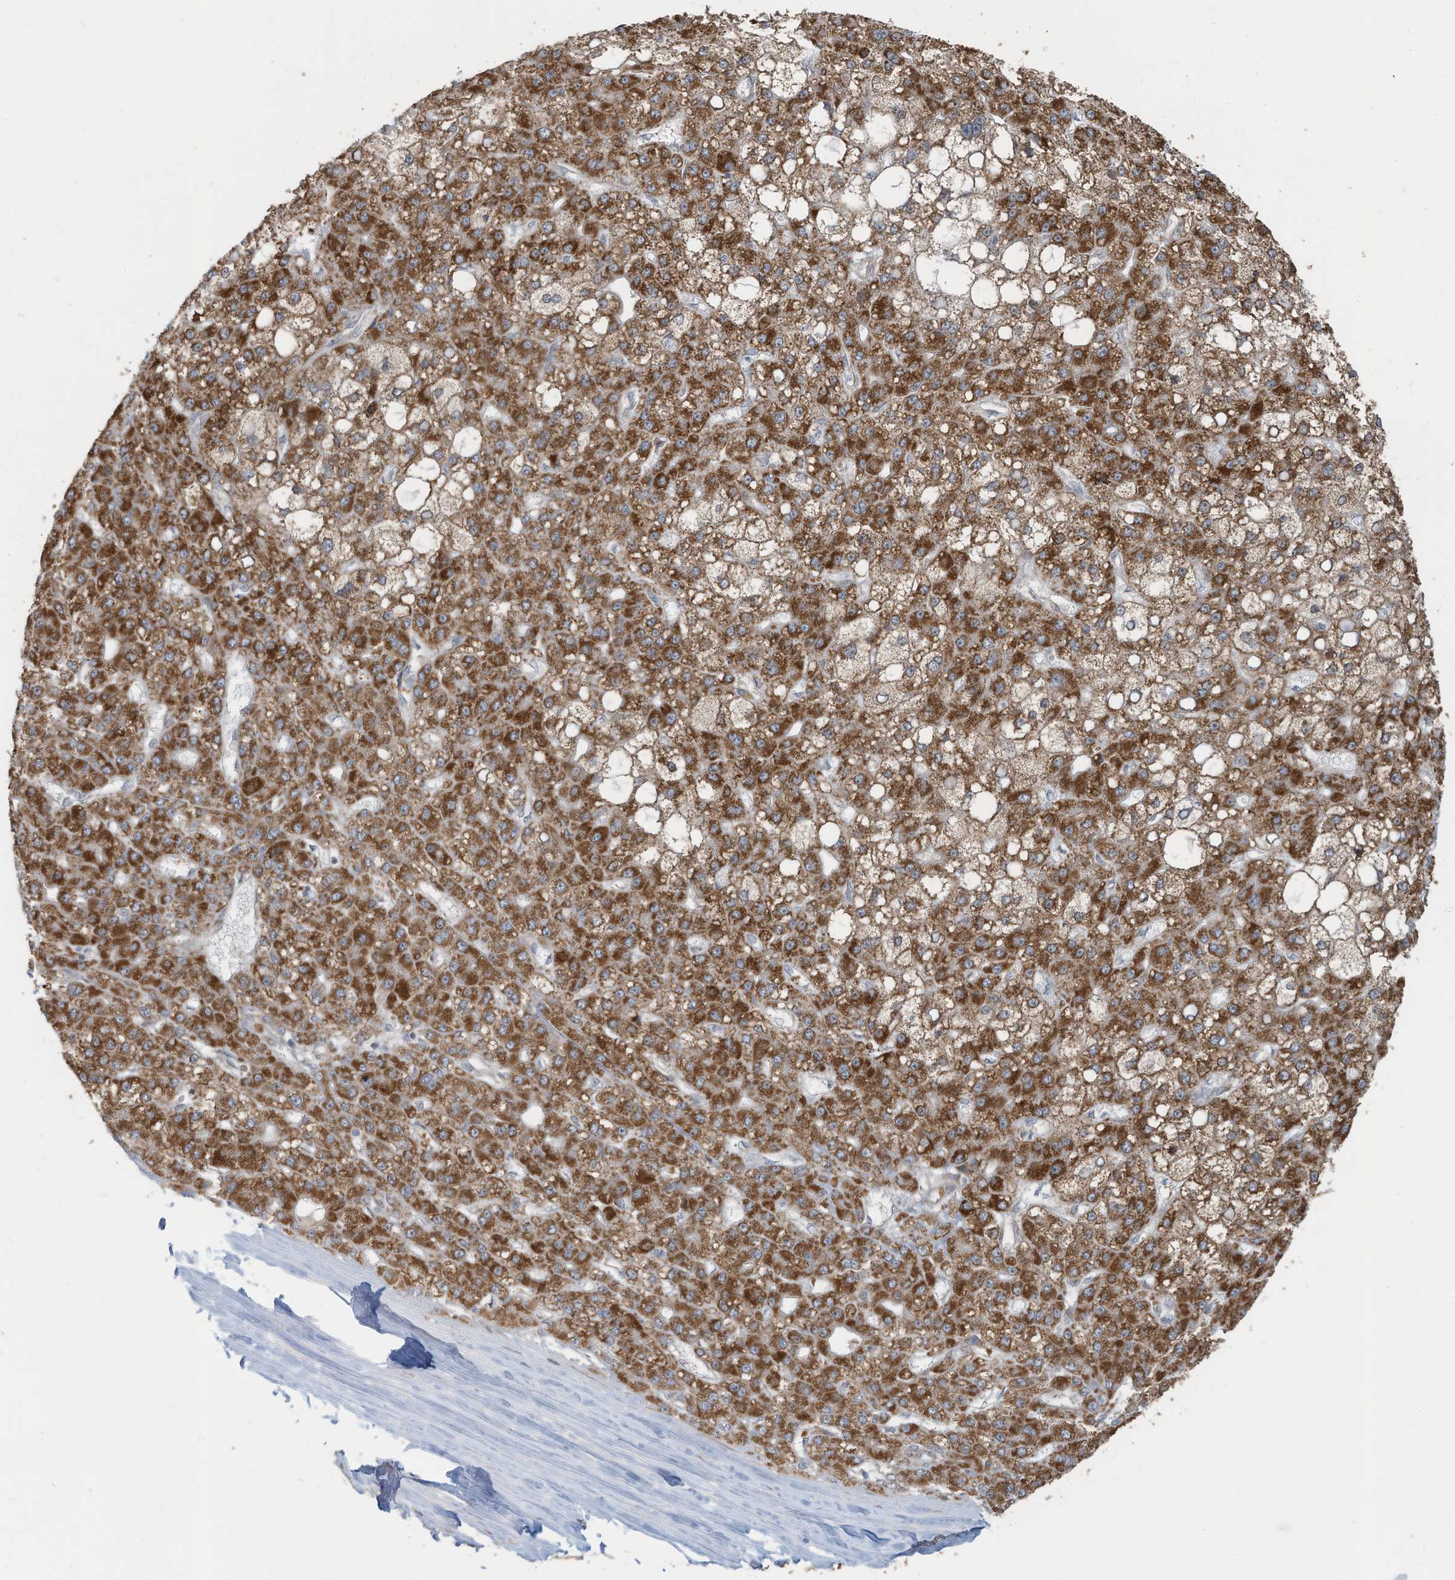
{"staining": {"intensity": "strong", "quantity": ">75%", "location": "cytoplasmic/membranous"}, "tissue": "liver cancer", "cell_type": "Tumor cells", "image_type": "cancer", "snomed": [{"axis": "morphology", "description": "Carcinoma, Hepatocellular, NOS"}, {"axis": "topography", "description": "Liver"}], "caption": "Immunohistochemical staining of human liver hepatocellular carcinoma exhibits strong cytoplasmic/membranous protein expression in approximately >75% of tumor cells.", "gene": "ERI2", "patient": {"sex": "male", "age": 67}}